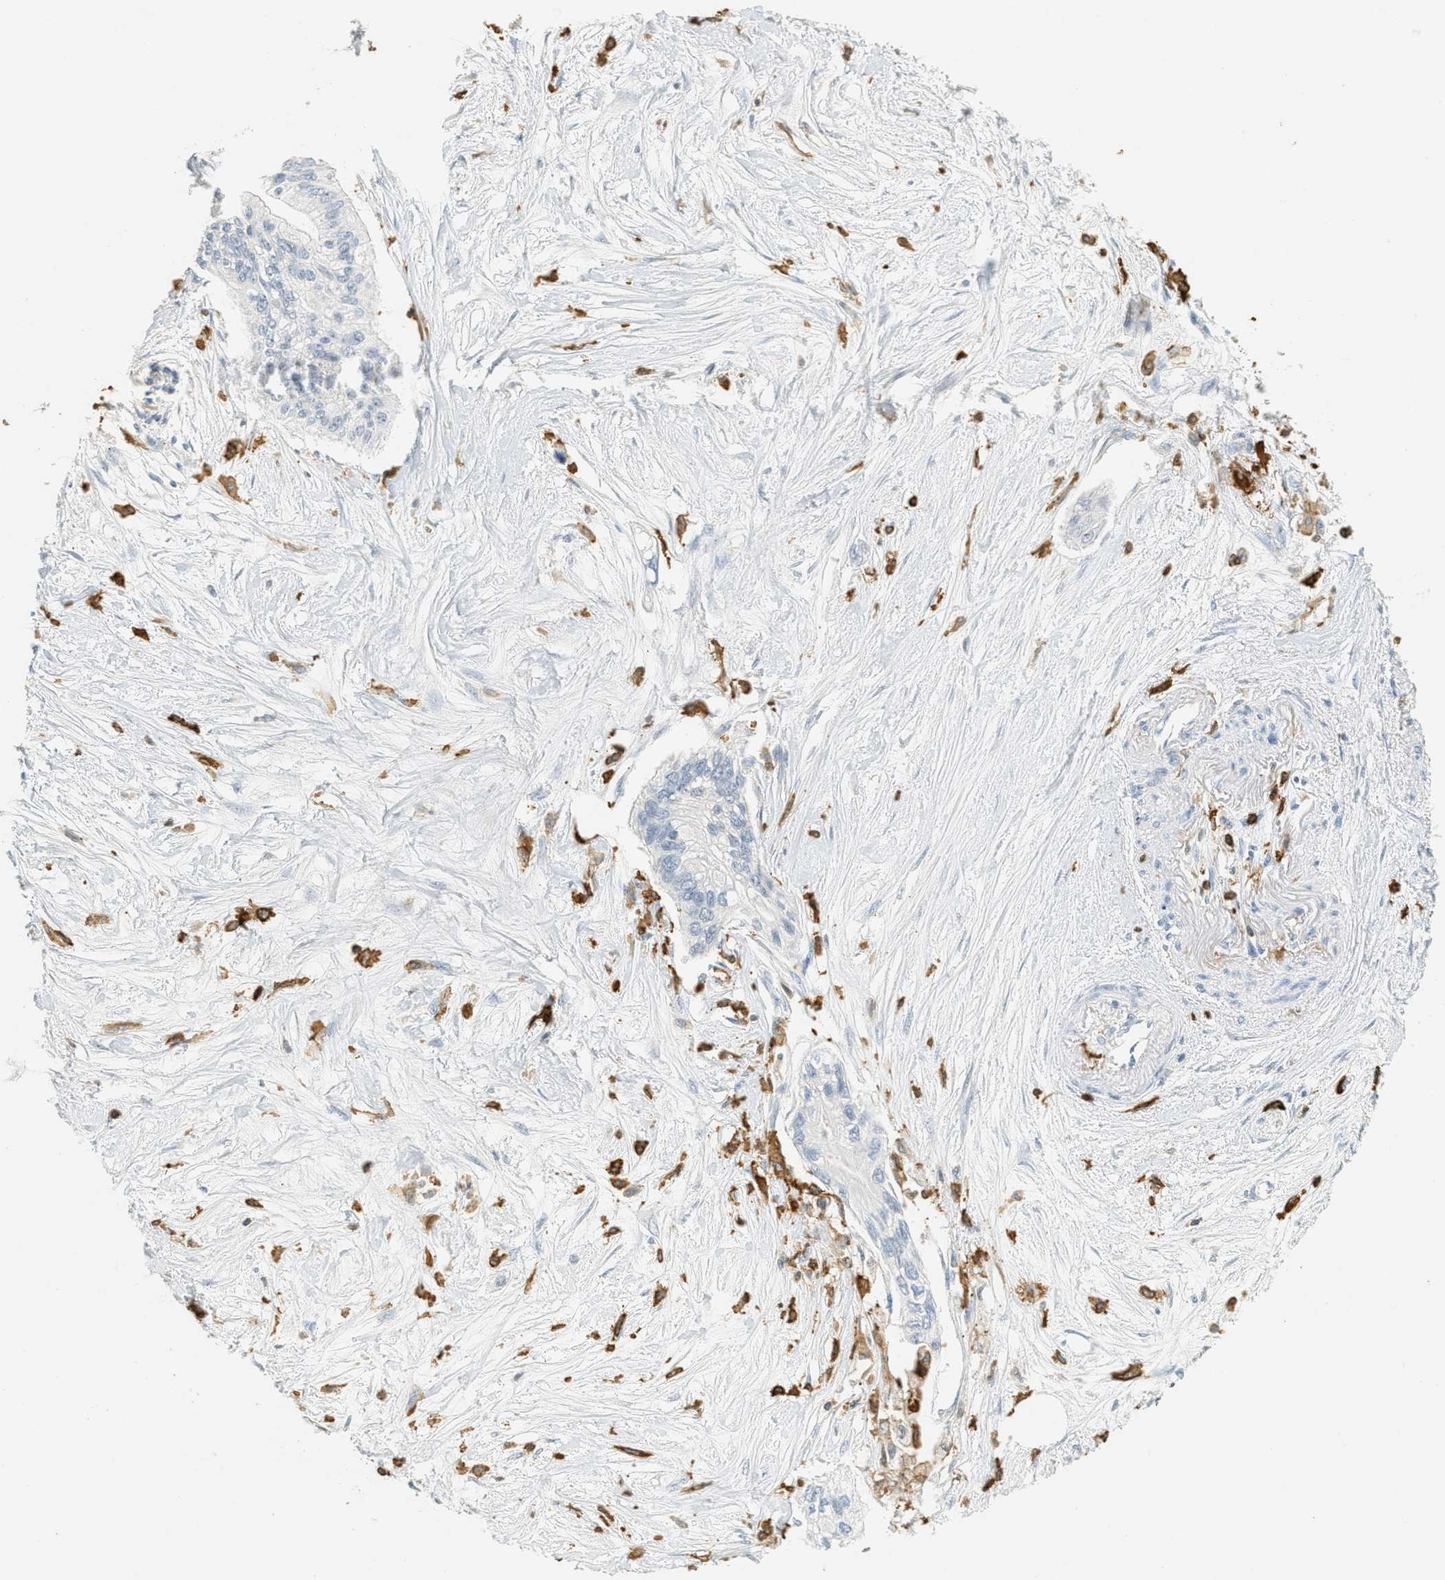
{"staining": {"intensity": "negative", "quantity": "none", "location": "none"}, "tissue": "pancreatic cancer", "cell_type": "Tumor cells", "image_type": "cancer", "snomed": [{"axis": "morphology", "description": "Adenocarcinoma, NOS"}, {"axis": "topography", "description": "Pancreas"}], "caption": "Histopathology image shows no protein positivity in tumor cells of pancreatic adenocarcinoma tissue. (Stains: DAB immunohistochemistry (IHC) with hematoxylin counter stain, Microscopy: brightfield microscopy at high magnification).", "gene": "LSP1", "patient": {"sex": "female", "age": 77}}